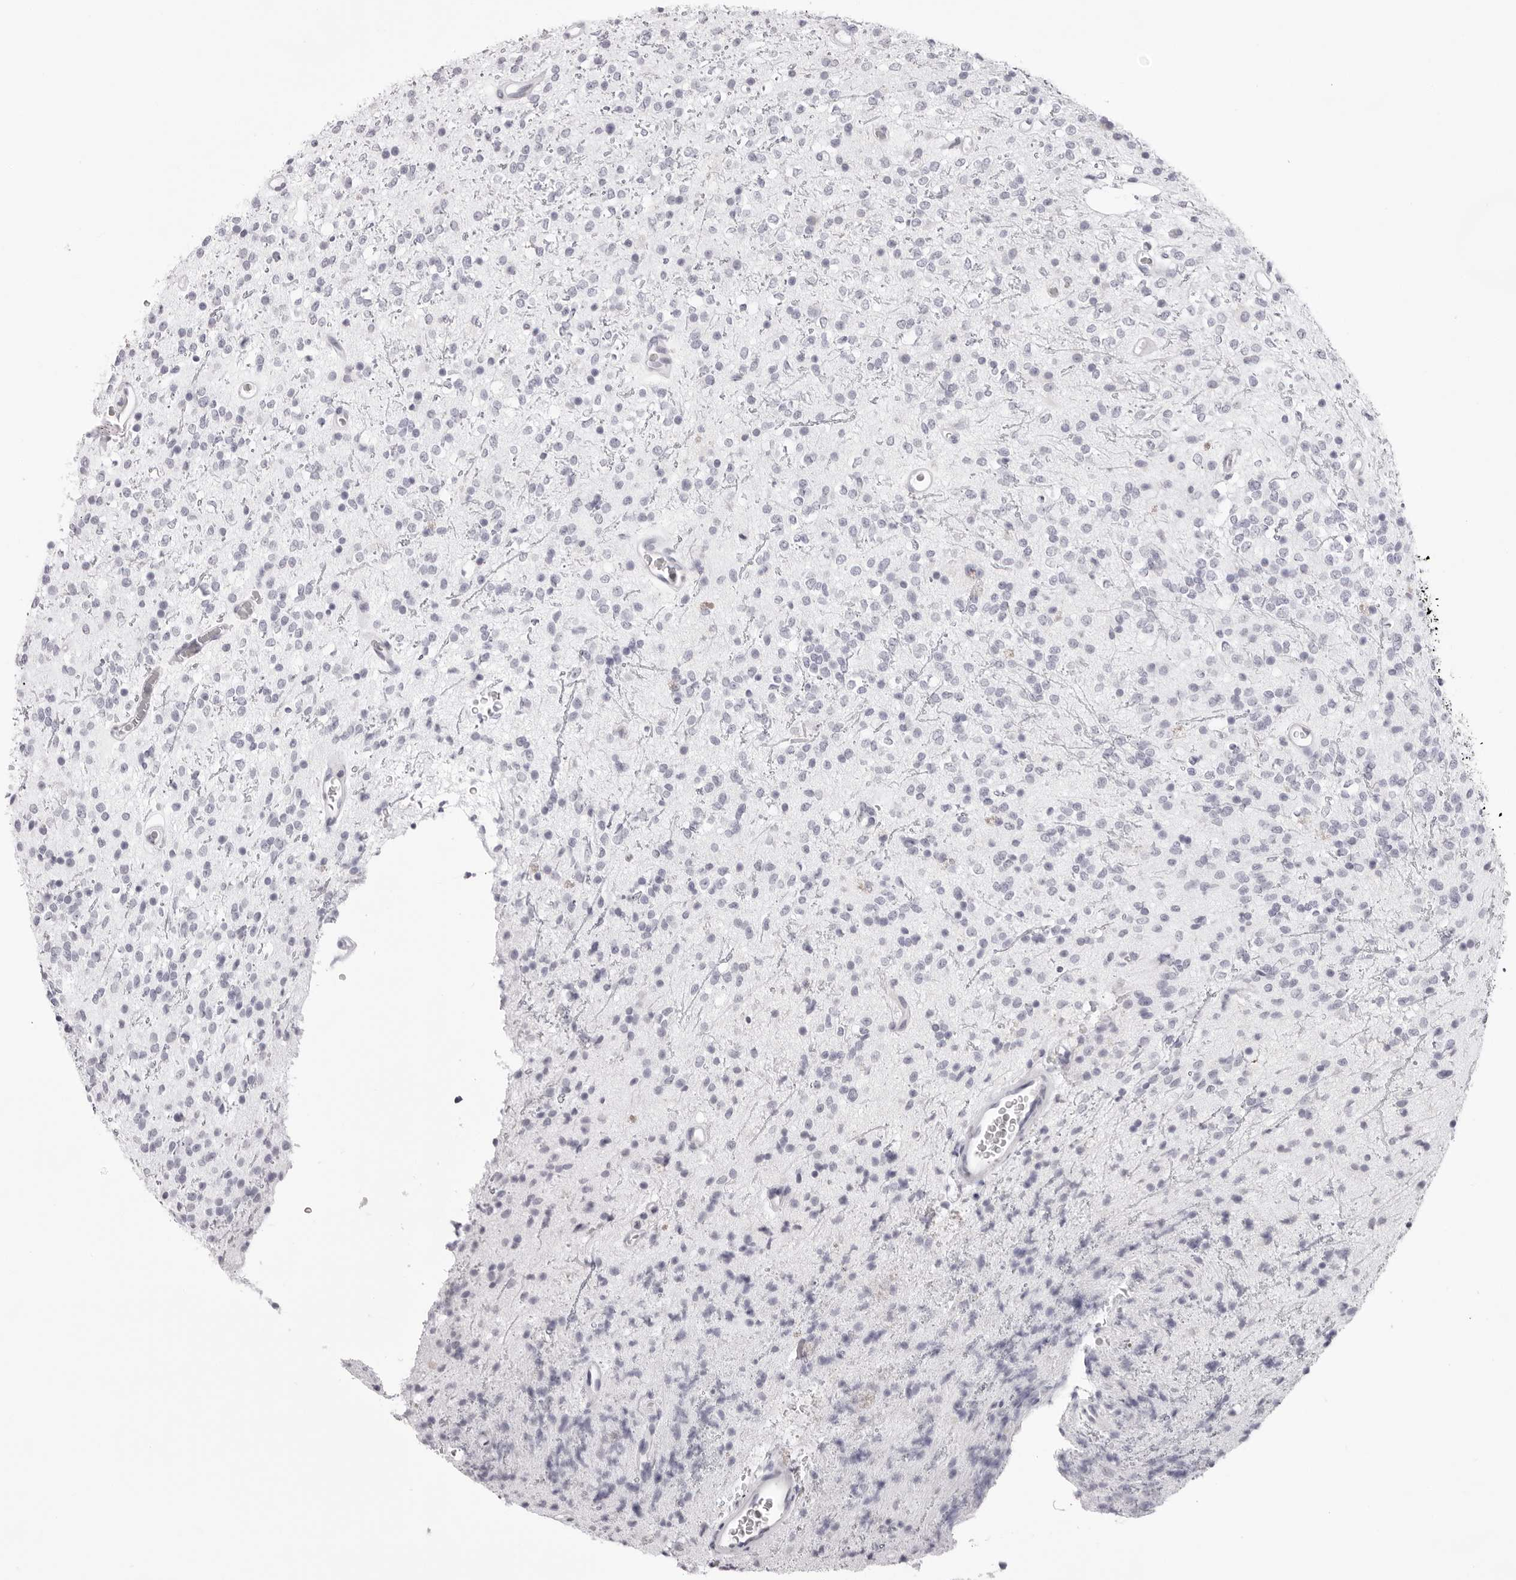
{"staining": {"intensity": "negative", "quantity": "none", "location": "none"}, "tissue": "glioma", "cell_type": "Tumor cells", "image_type": "cancer", "snomed": [{"axis": "morphology", "description": "Glioma, malignant, High grade"}, {"axis": "topography", "description": "Brain"}], "caption": "The micrograph exhibits no staining of tumor cells in glioma.", "gene": "SMIM2", "patient": {"sex": "male", "age": 34}}